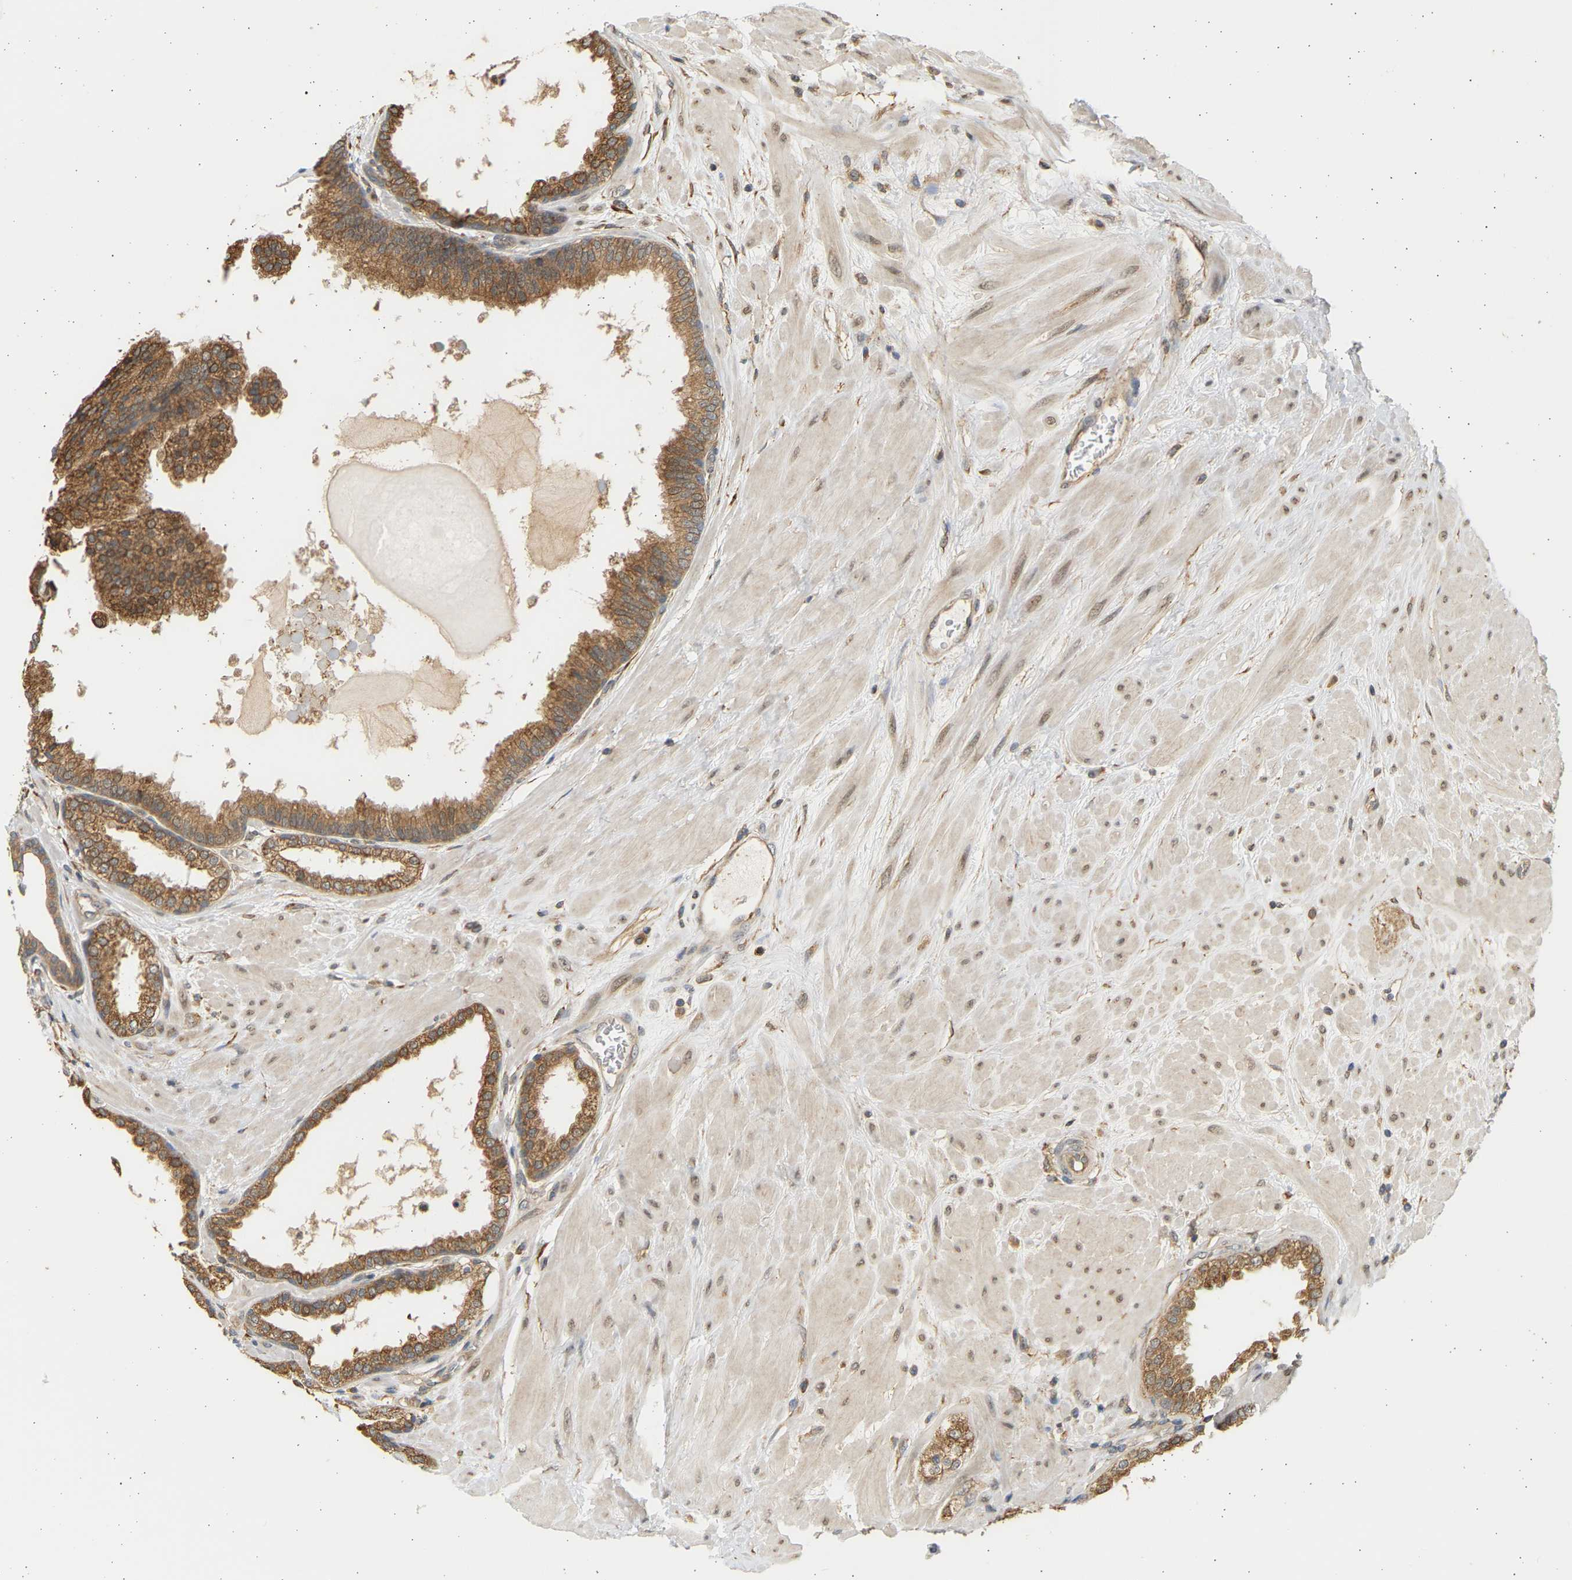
{"staining": {"intensity": "moderate", "quantity": ">75%", "location": "cytoplasmic/membranous"}, "tissue": "prostate", "cell_type": "Glandular cells", "image_type": "normal", "snomed": [{"axis": "morphology", "description": "Normal tissue, NOS"}, {"axis": "topography", "description": "Prostate"}], "caption": "Prostate stained with immunohistochemistry (IHC) shows moderate cytoplasmic/membranous positivity in approximately >75% of glandular cells.", "gene": "B4GALT6", "patient": {"sex": "male", "age": 51}}